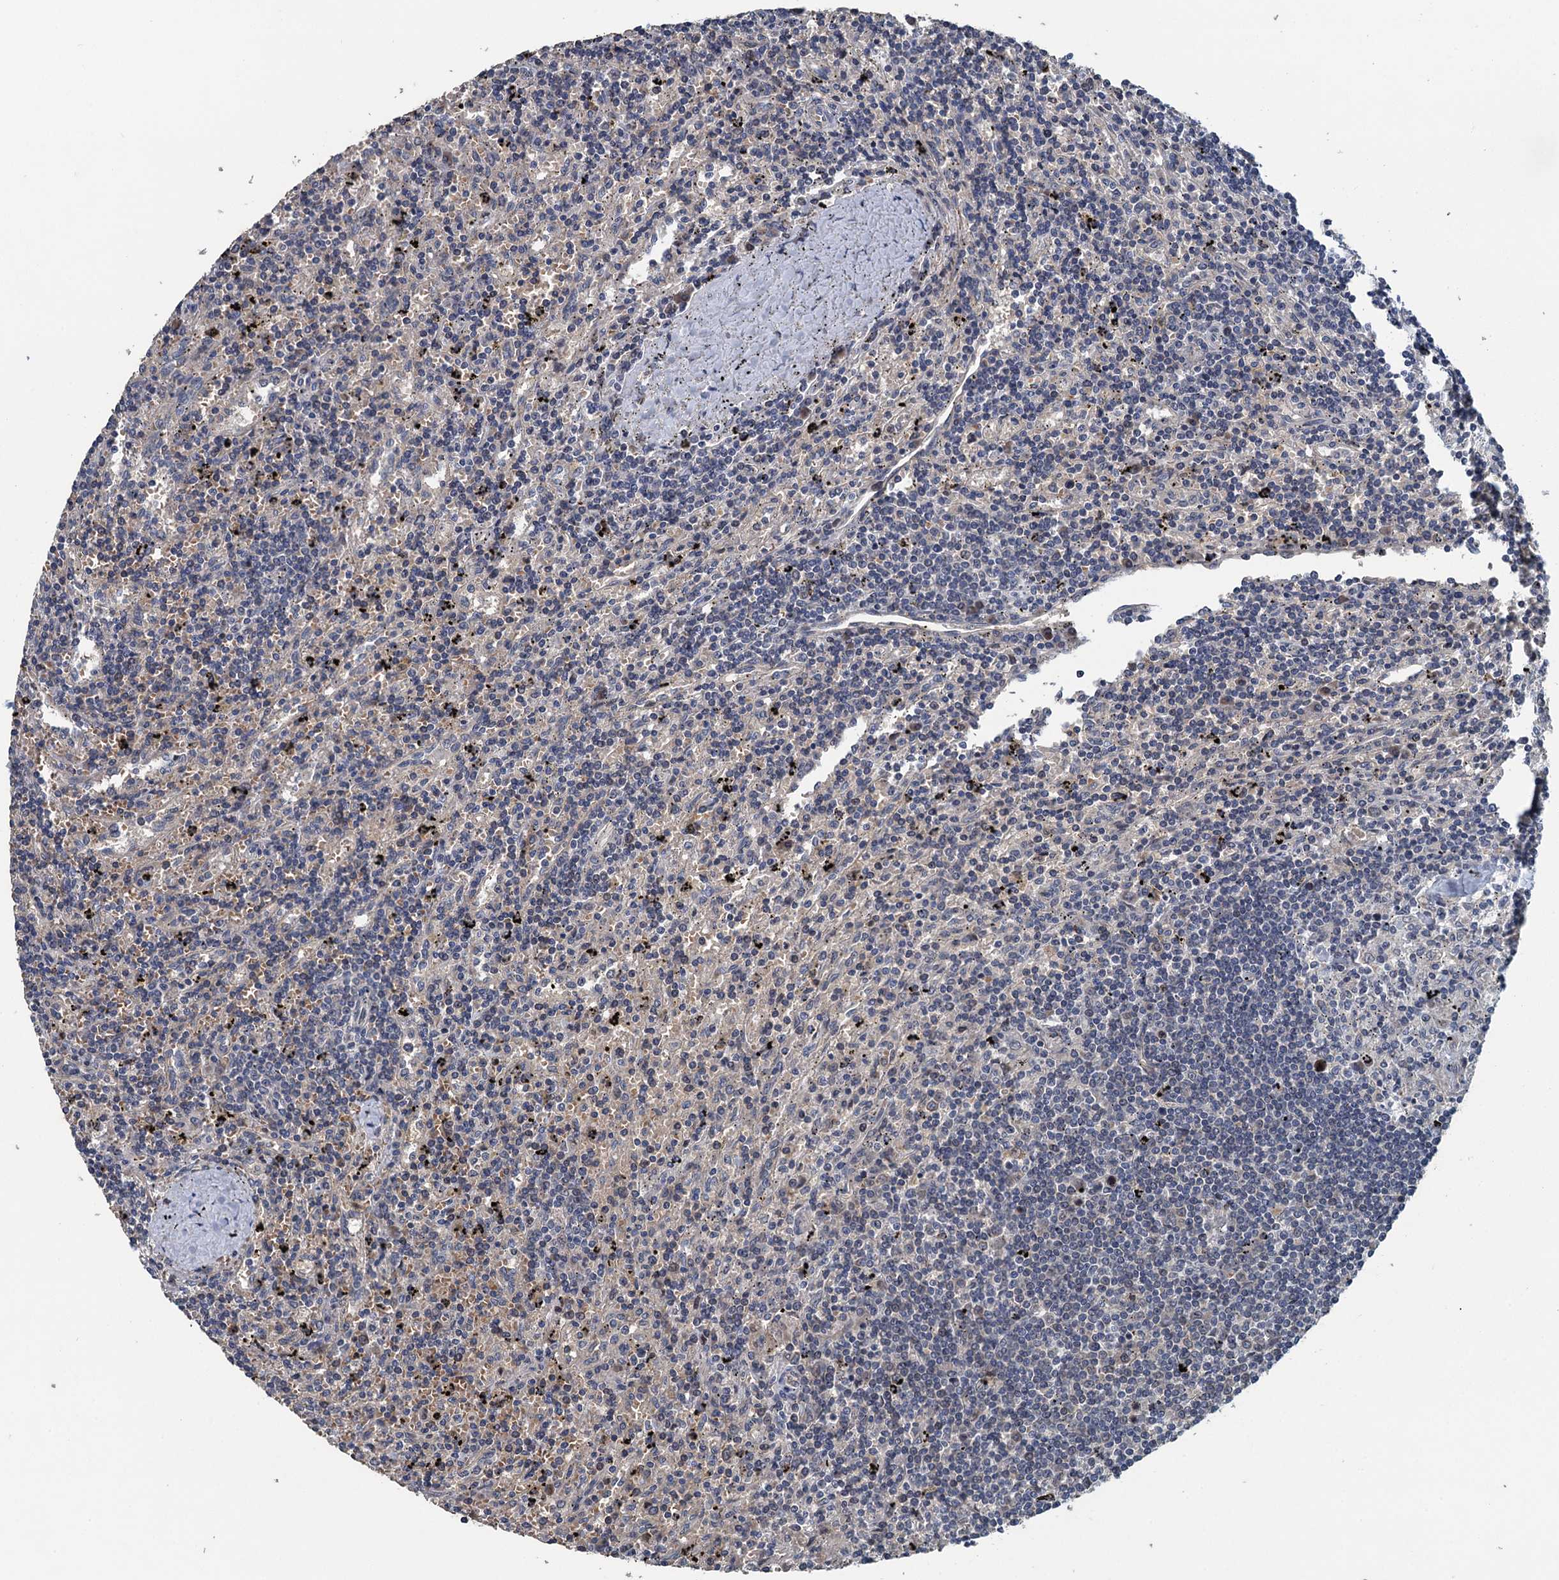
{"staining": {"intensity": "negative", "quantity": "none", "location": "none"}, "tissue": "lymphoma", "cell_type": "Tumor cells", "image_type": "cancer", "snomed": [{"axis": "morphology", "description": "Malignant lymphoma, non-Hodgkin's type, Low grade"}, {"axis": "topography", "description": "Spleen"}], "caption": "Lymphoma was stained to show a protein in brown. There is no significant staining in tumor cells.", "gene": "KBTBD8", "patient": {"sex": "male", "age": 76}}